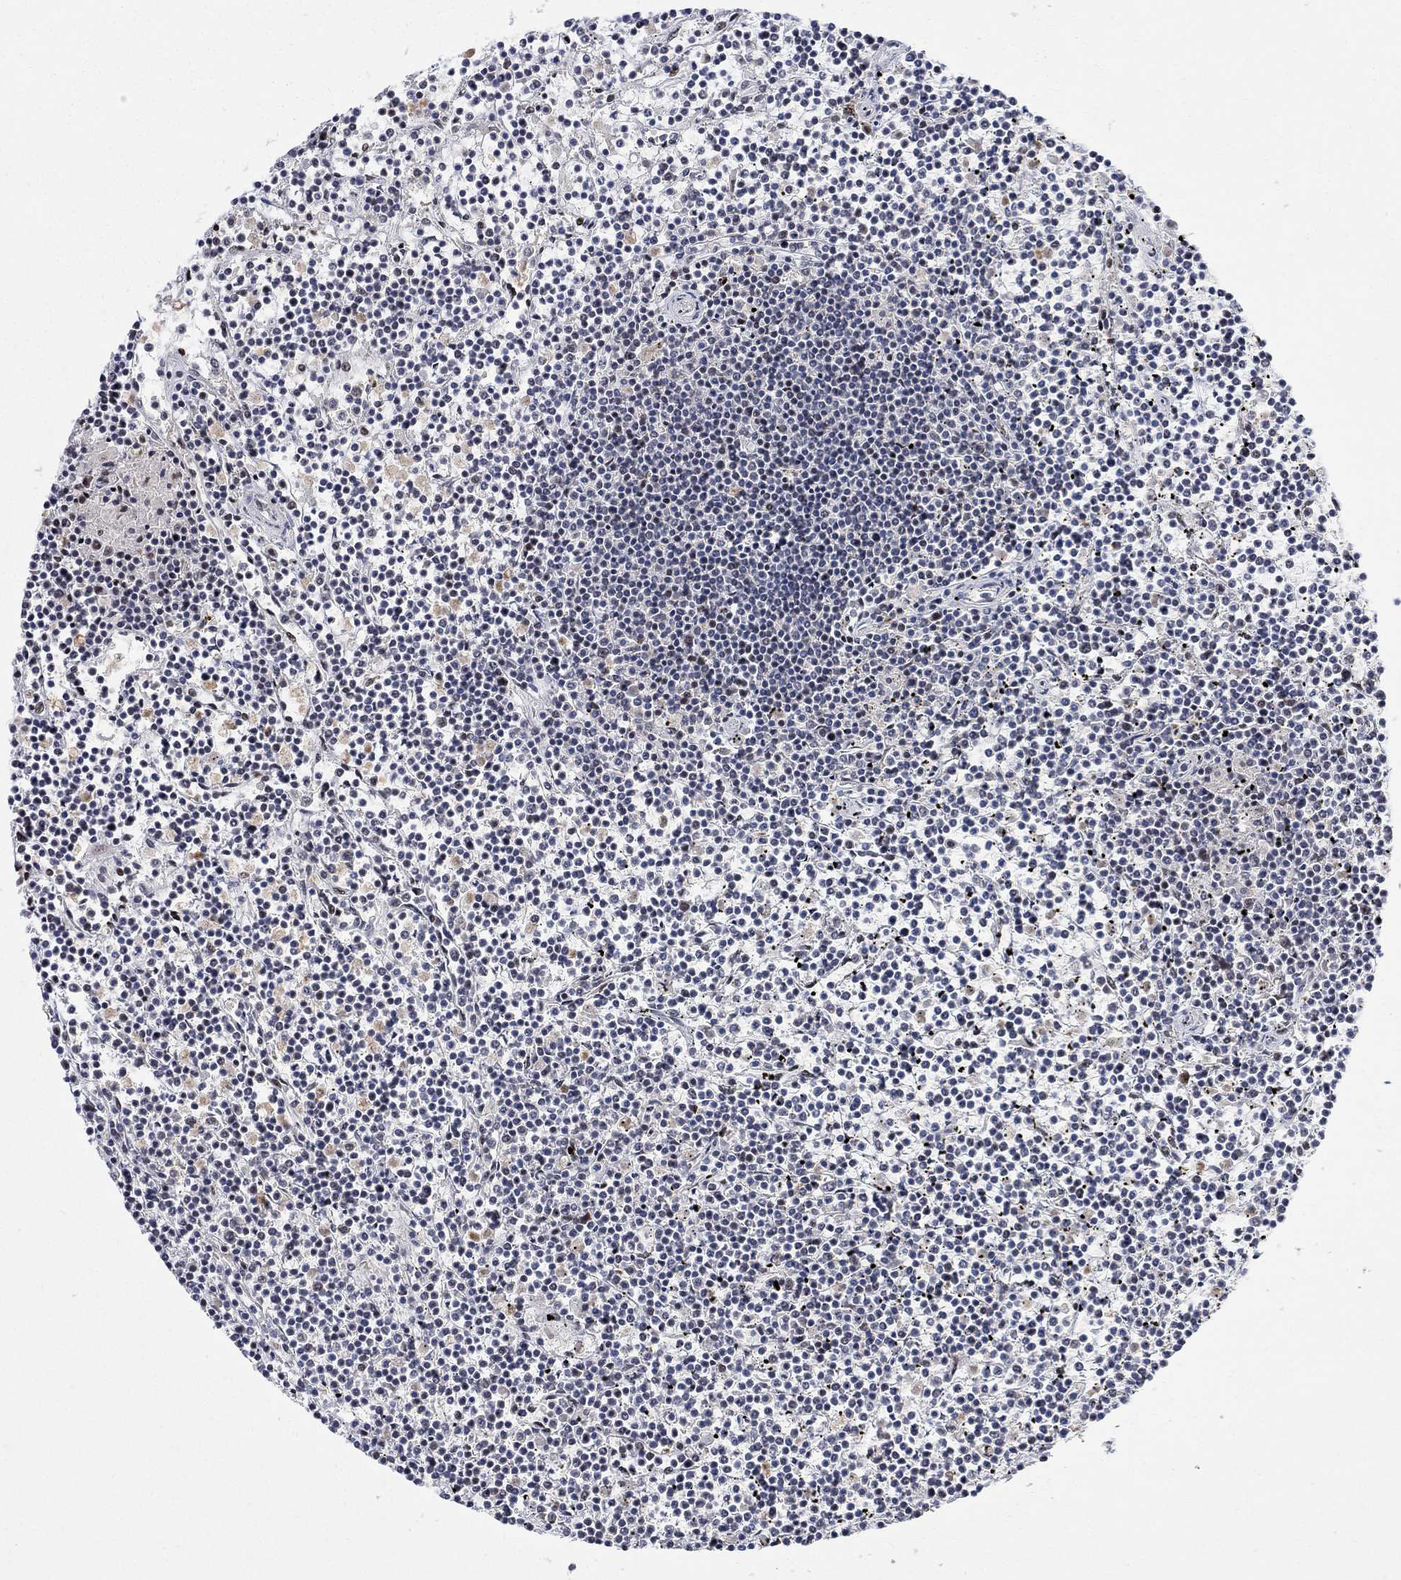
{"staining": {"intensity": "negative", "quantity": "none", "location": "none"}, "tissue": "lymphoma", "cell_type": "Tumor cells", "image_type": "cancer", "snomed": [{"axis": "morphology", "description": "Malignant lymphoma, non-Hodgkin's type, Low grade"}, {"axis": "topography", "description": "Spleen"}], "caption": "A micrograph of human lymphoma is negative for staining in tumor cells. The staining was performed using DAB (3,3'-diaminobenzidine) to visualize the protein expression in brown, while the nuclei were stained in blue with hematoxylin (Magnification: 20x).", "gene": "E4F1", "patient": {"sex": "female", "age": 19}}